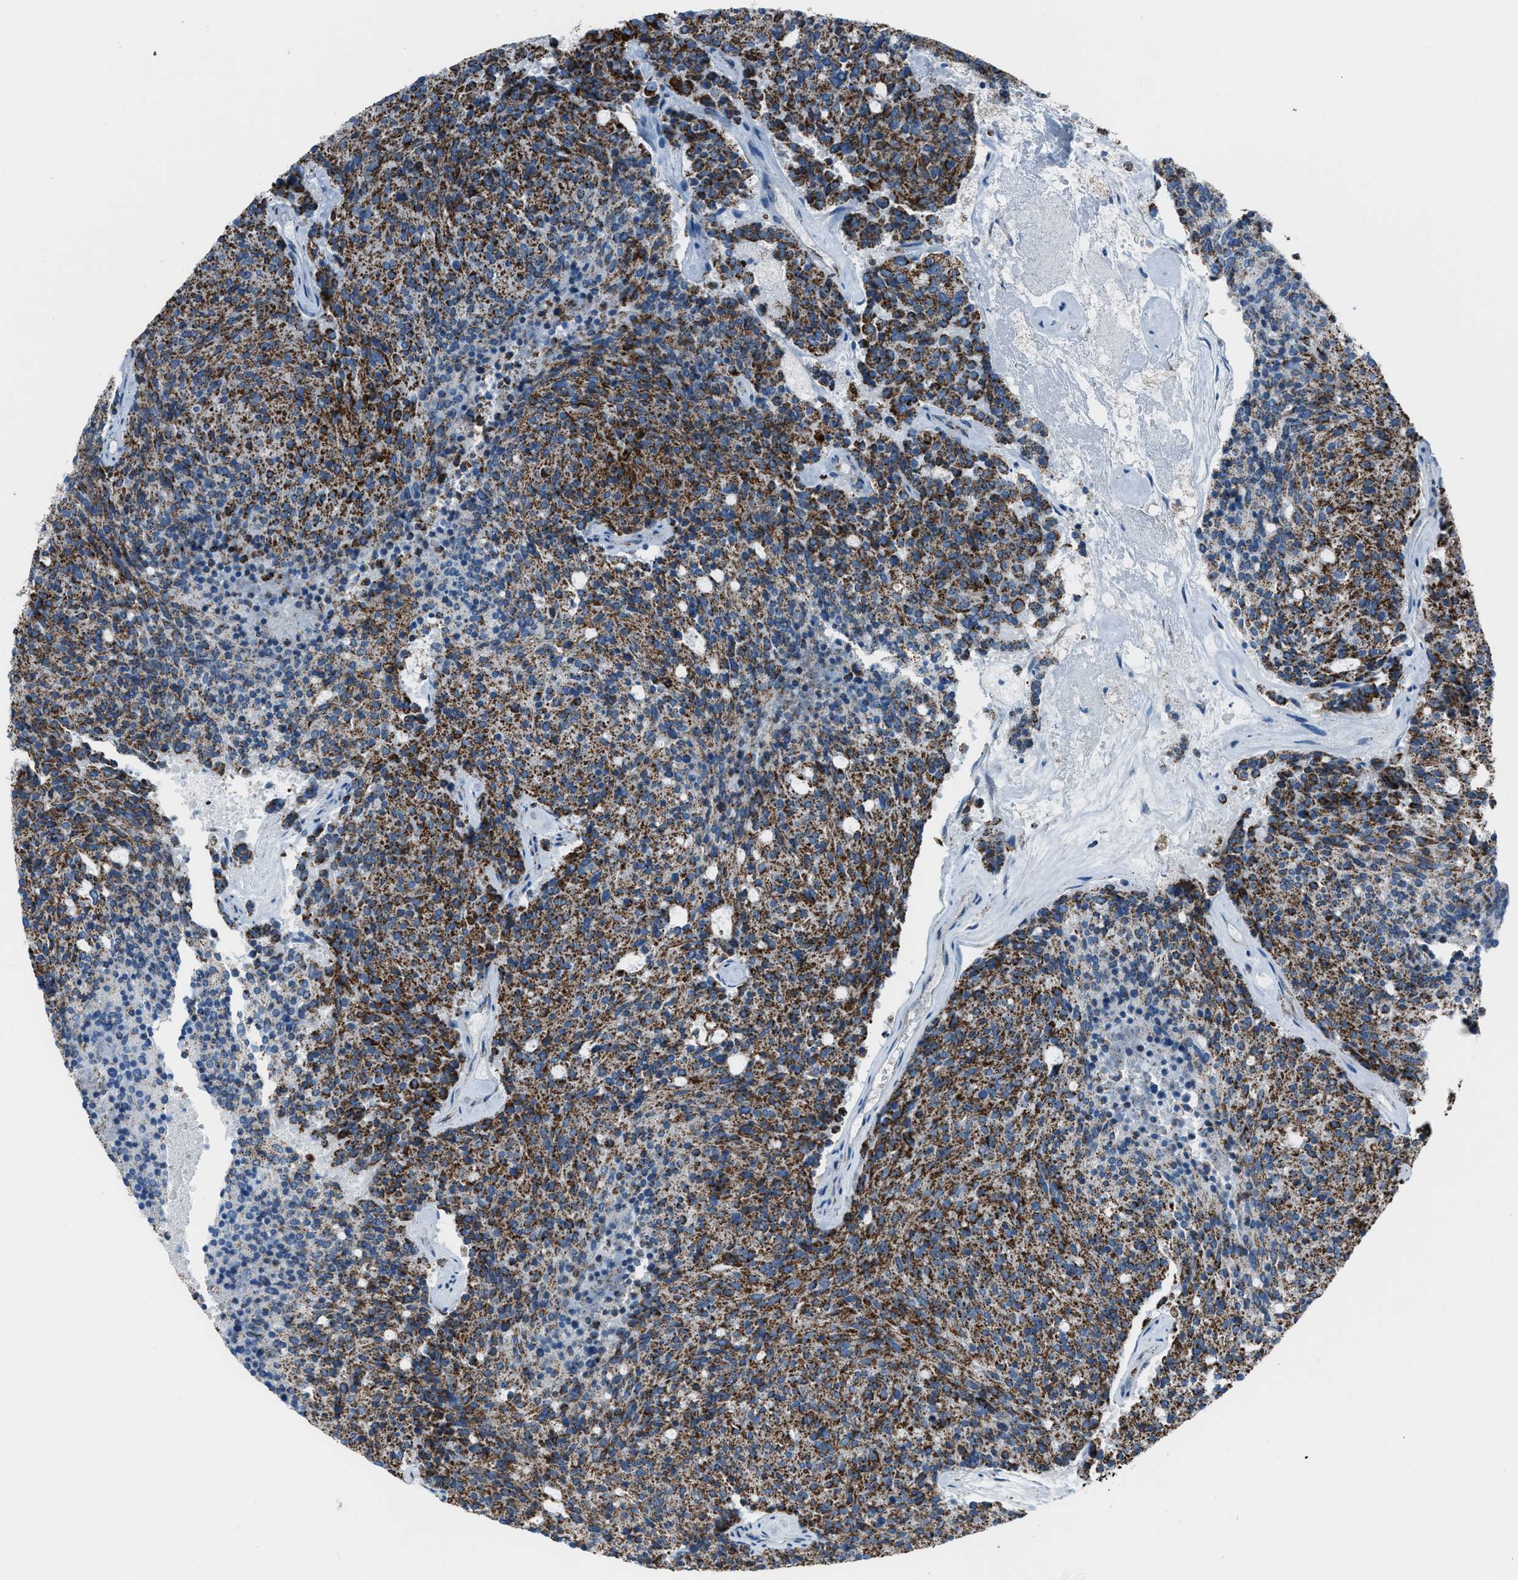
{"staining": {"intensity": "strong", "quantity": ">75%", "location": "cytoplasmic/membranous"}, "tissue": "carcinoid", "cell_type": "Tumor cells", "image_type": "cancer", "snomed": [{"axis": "morphology", "description": "Carcinoid, malignant, NOS"}, {"axis": "topography", "description": "Pancreas"}], "caption": "Malignant carcinoid stained with a brown dye demonstrates strong cytoplasmic/membranous positive positivity in approximately >75% of tumor cells.", "gene": "MDH2", "patient": {"sex": "female", "age": 54}}